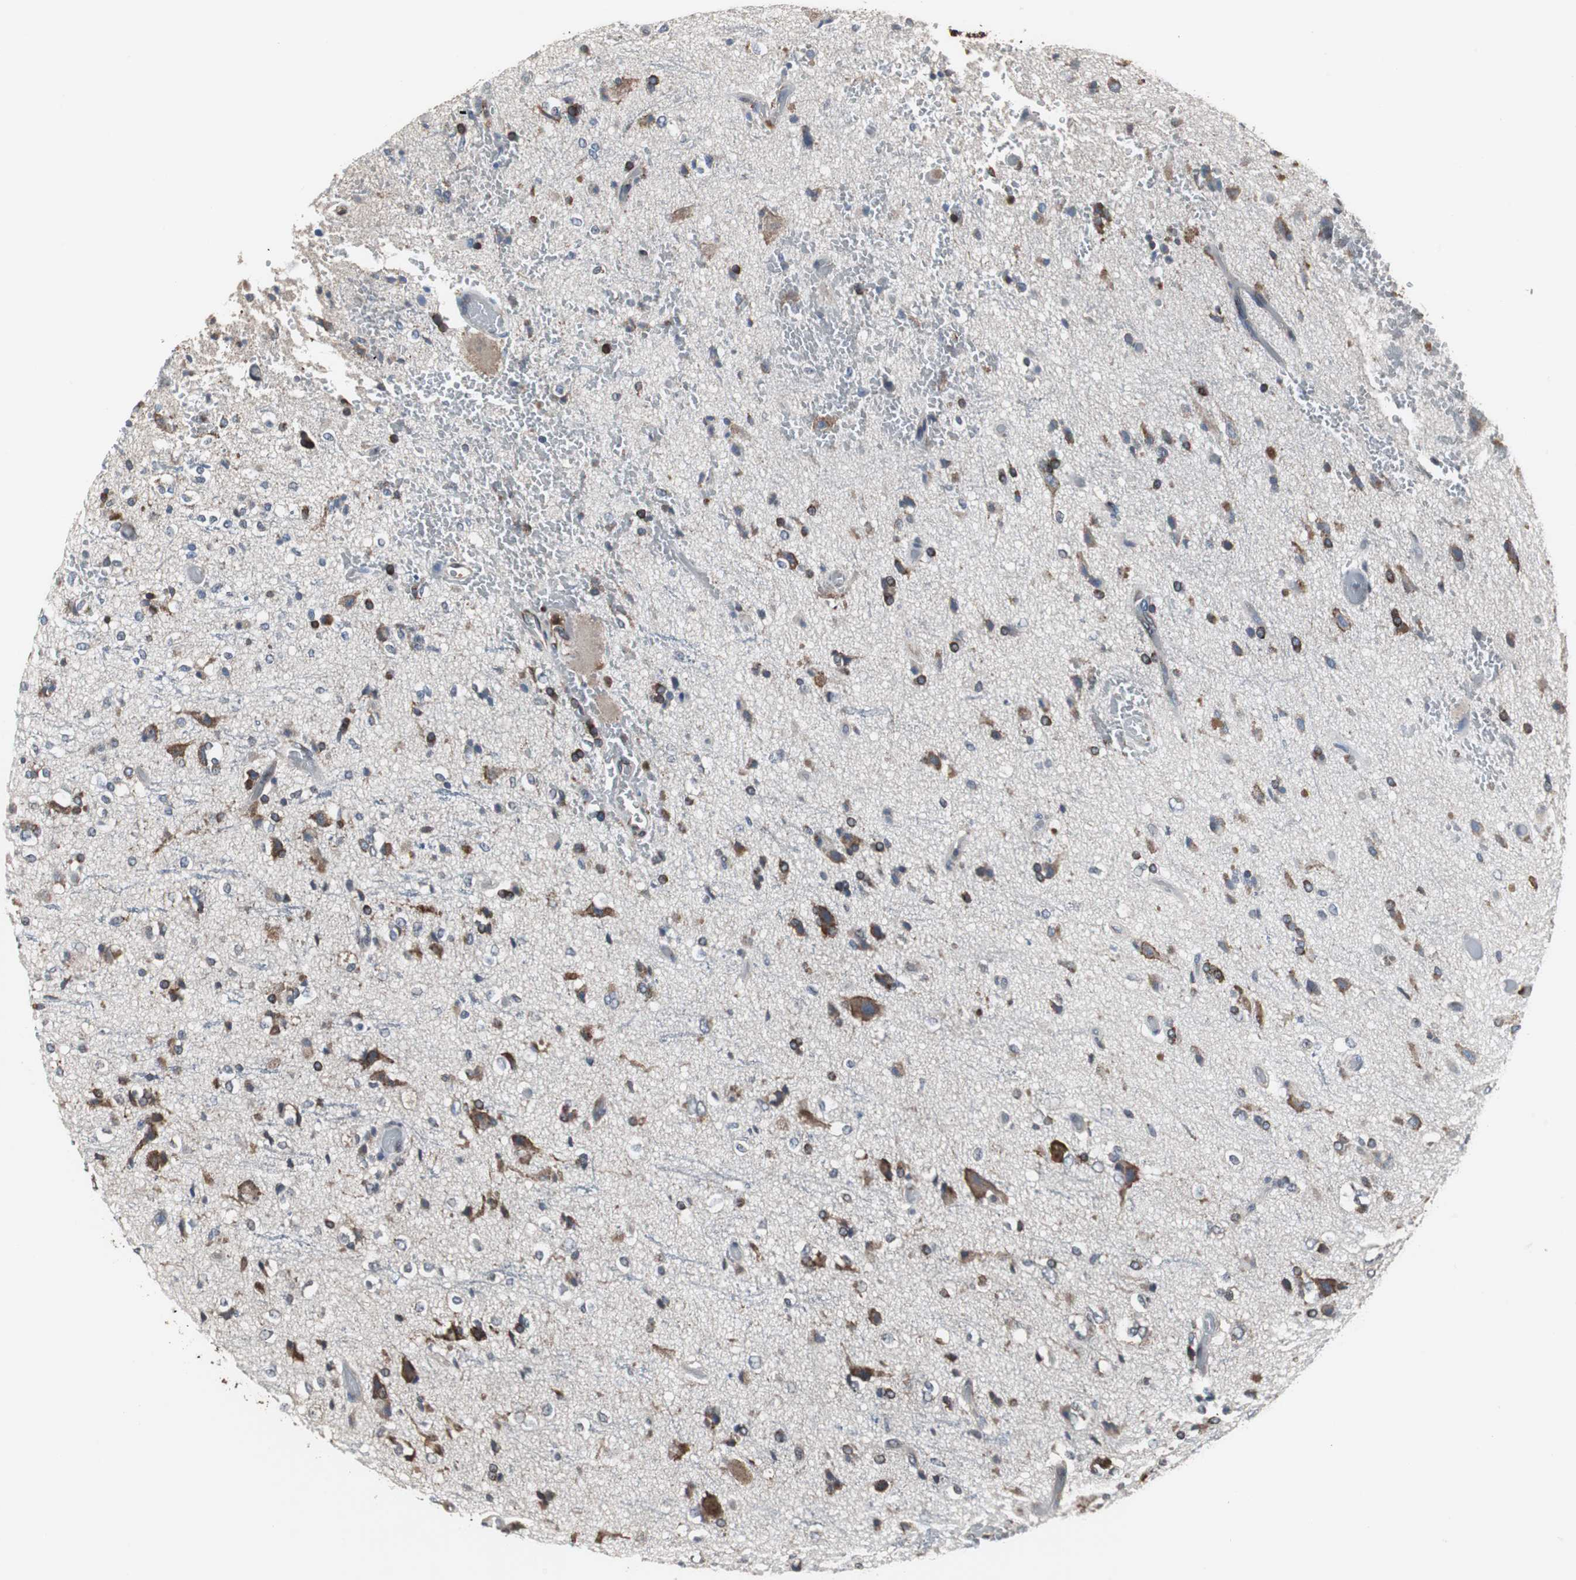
{"staining": {"intensity": "moderate", "quantity": ">75%", "location": "cytoplasmic/membranous"}, "tissue": "glioma", "cell_type": "Tumor cells", "image_type": "cancer", "snomed": [{"axis": "morphology", "description": "Glioma, malignant, High grade"}, {"axis": "topography", "description": "Brain"}], "caption": "This is an image of immunohistochemistry (IHC) staining of malignant glioma (high-grade), which shows moderate expression in the cytoplasmic/membranous of tumor cells.", "gene": "CALU", "patient": {"sex": "male", "age": 47}}